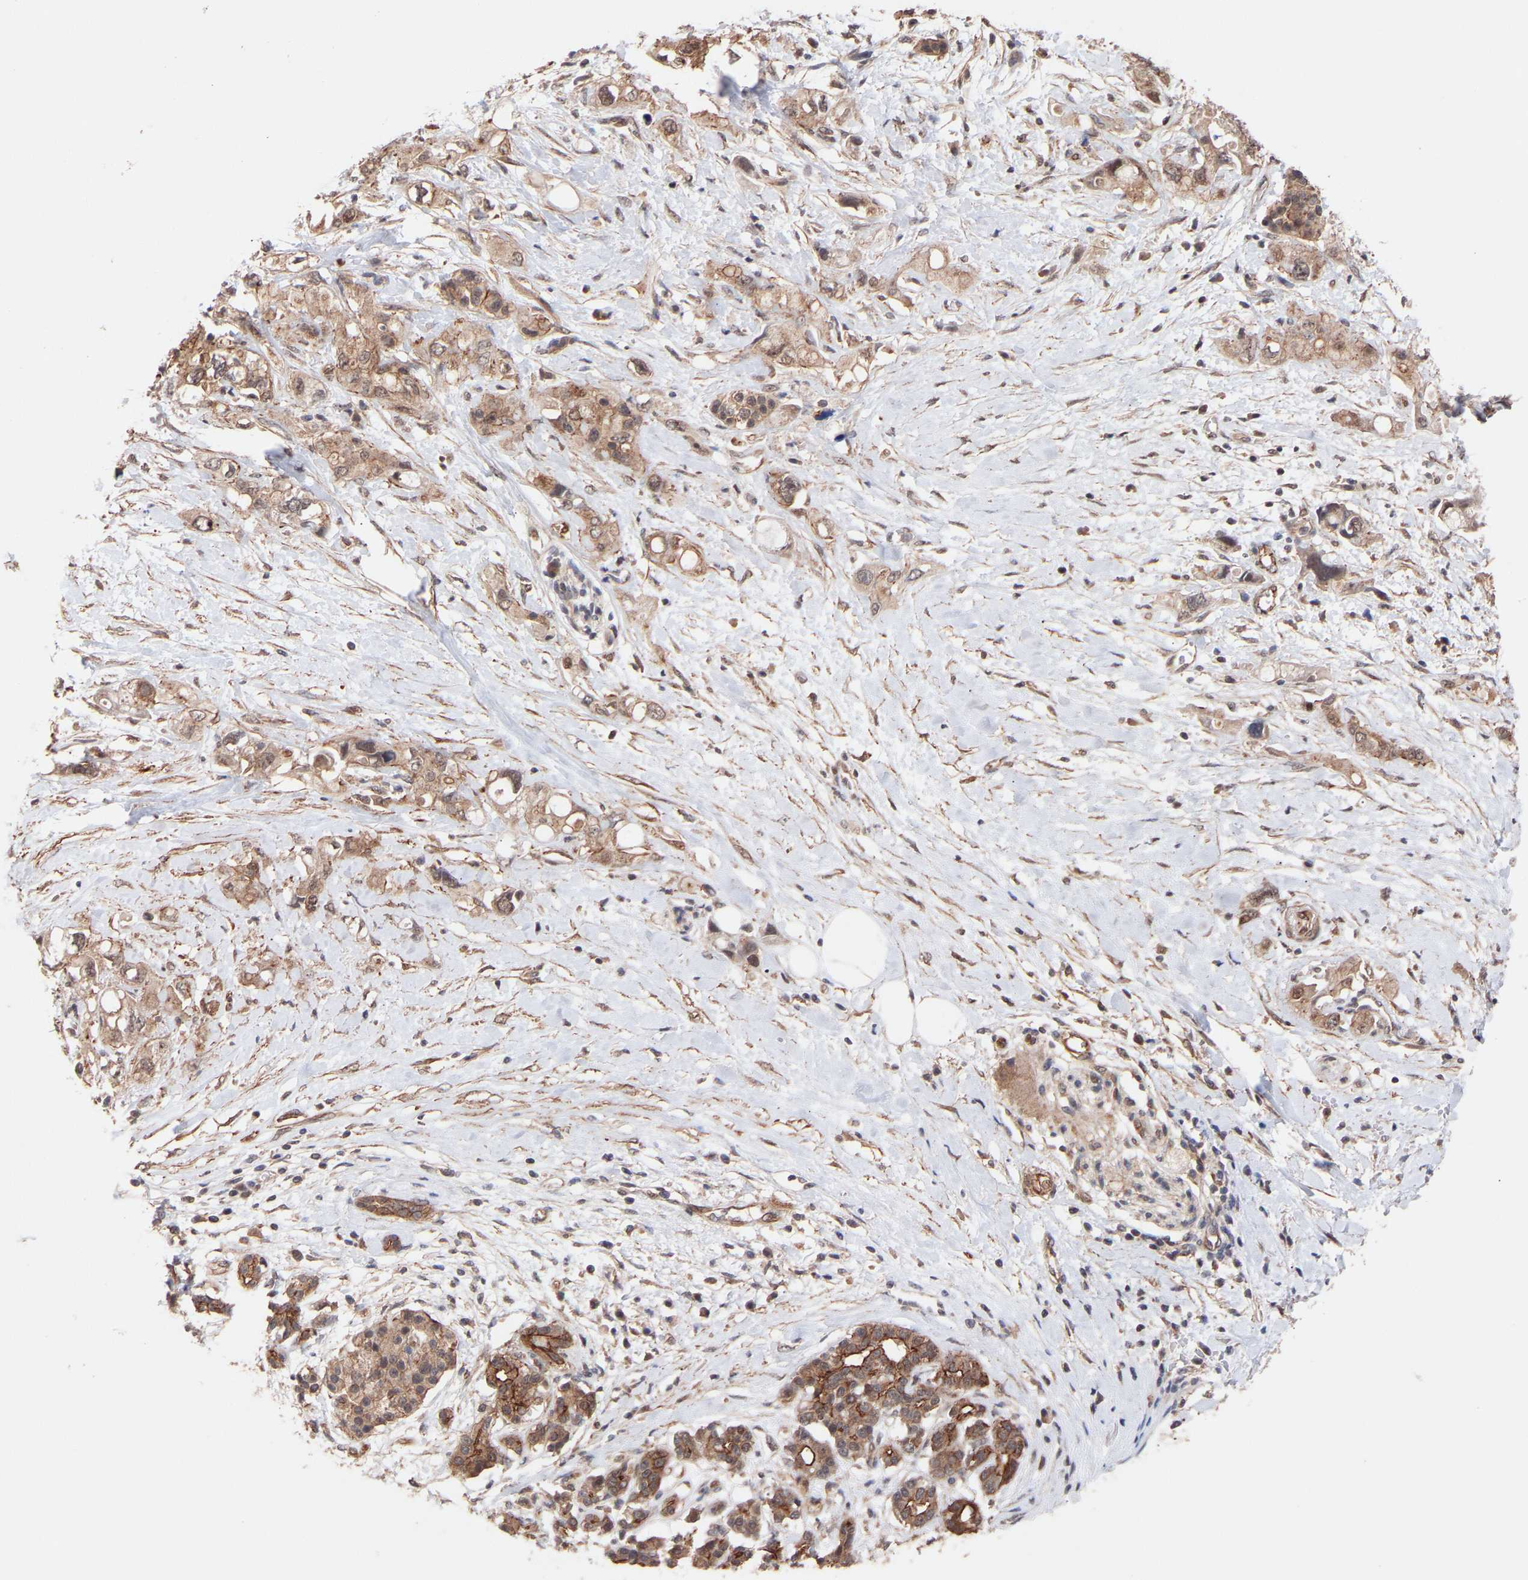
{"staining": {"intensity": "moderate", "quantity": ">75%", "location": "cytoplasmic/membranous"}, "tissue": "pancreatic cancer", "cell_type": "Tumor cells", "image_type": "cancer", "snomed": [{"axis": "morphology", "description": "Adenocarcinoma, NOS"}, {"axis": "topography", "description": "Pancreas"}], "caption": "Protein staining reveals moderate cytoplasmic/membranous expression in about >75% of tumor cells in pancreatic cancer (adenocarcinoma).", "gene": "PDLIM5", "patient": {"sex": "female", "age": 56}}